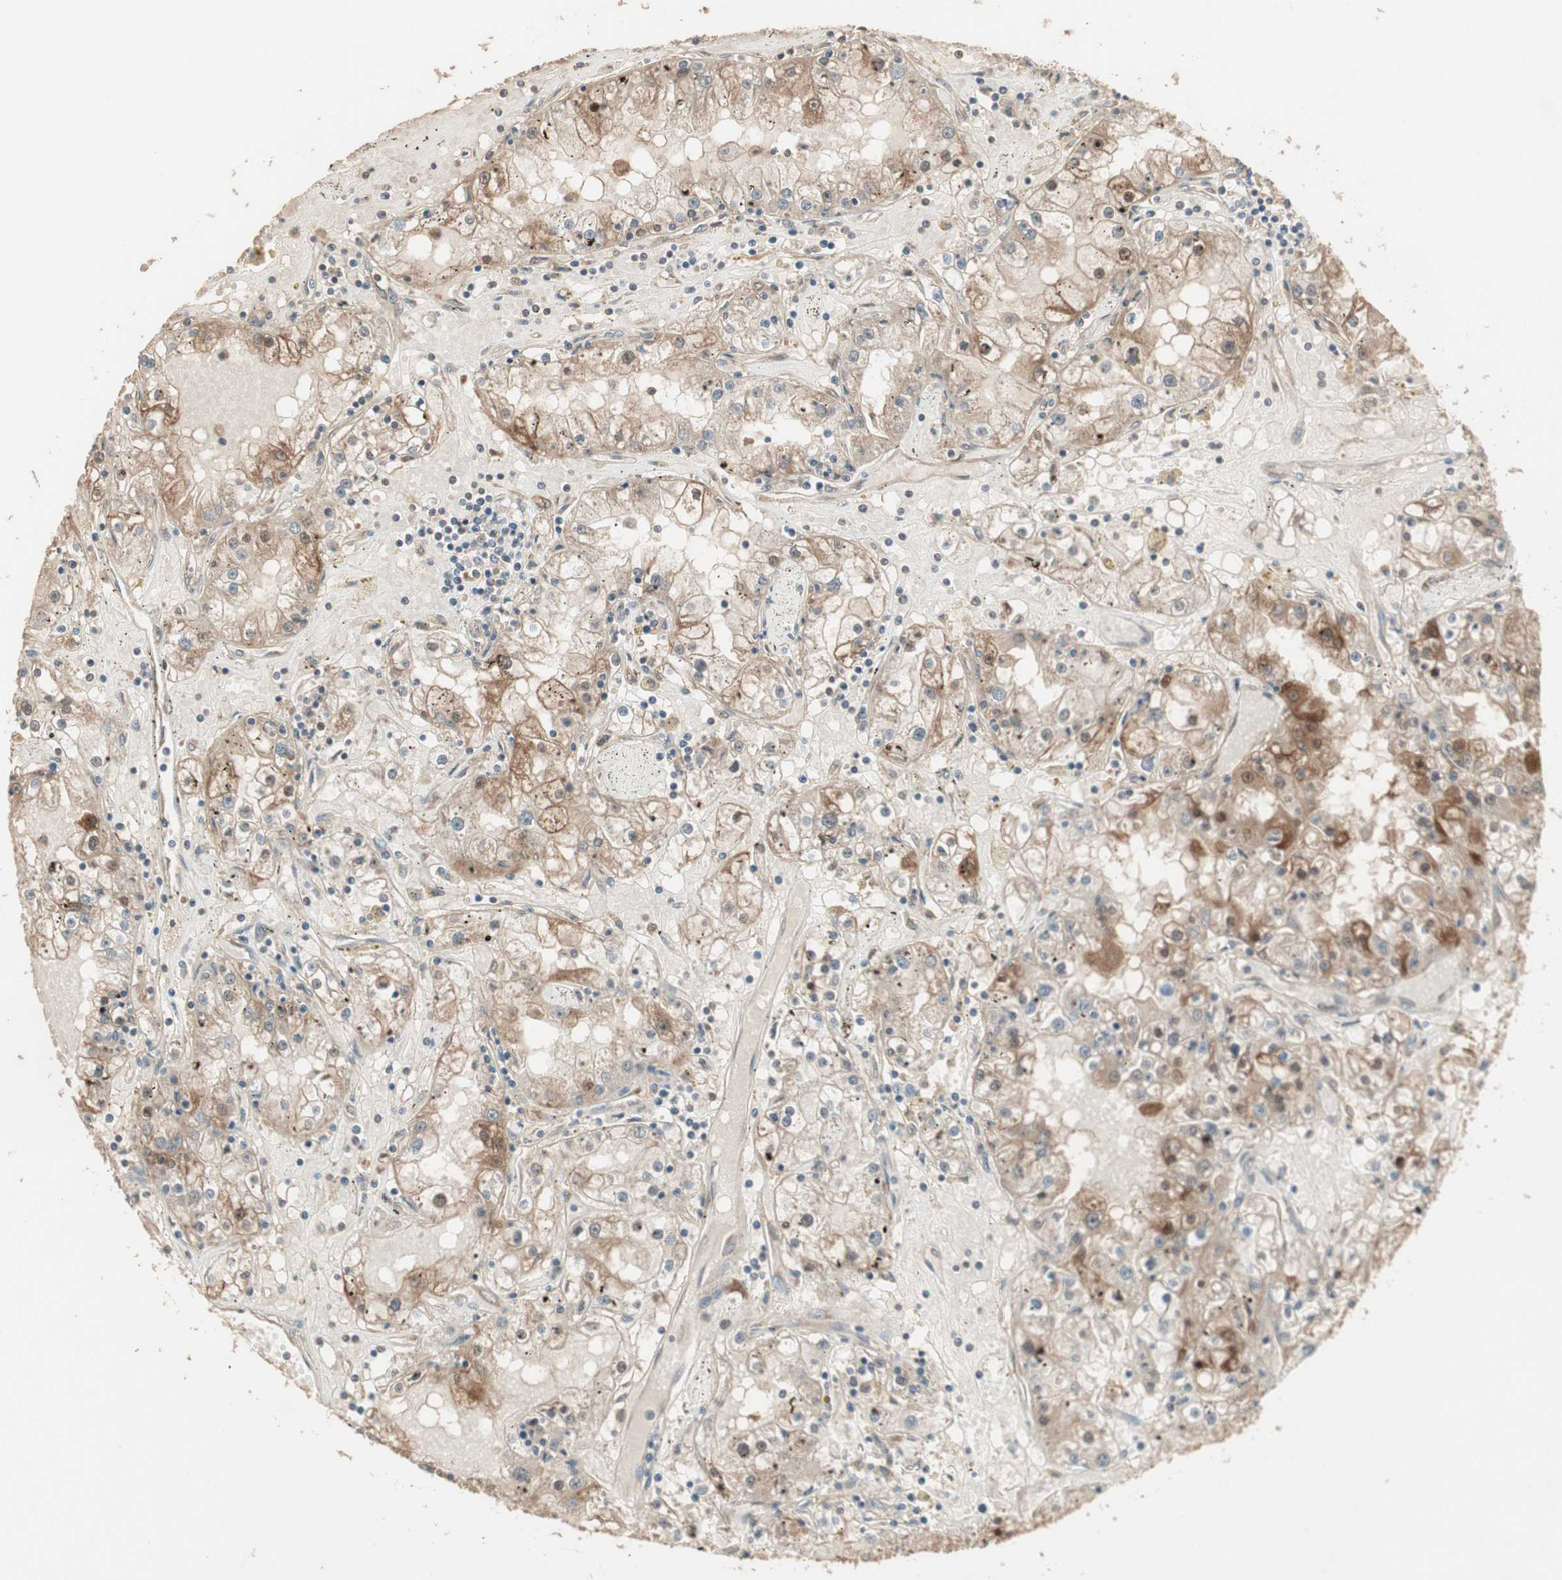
{"staining": {"intensity": "strong", "quantity": "25%-75%", "location": "cytoplasmic/membranous,nuclear"}, "tissue": "renal cancer", "cell_type": "Tumor cells", "image_type": "cancer", "snomed": [{"axis": "morphology", "description": "Adenocarcinoma, NOS"}, {"axis": "topography", "description": "Kidney"}], "caption": "Tumor cells display strong cytoplasmic/membranous and nuclear expression in about 25%-75% of cells in renal adenocarcinoma.", "gene": "ZSCAN31", "patient": {"sex": "male", "age": 56}}